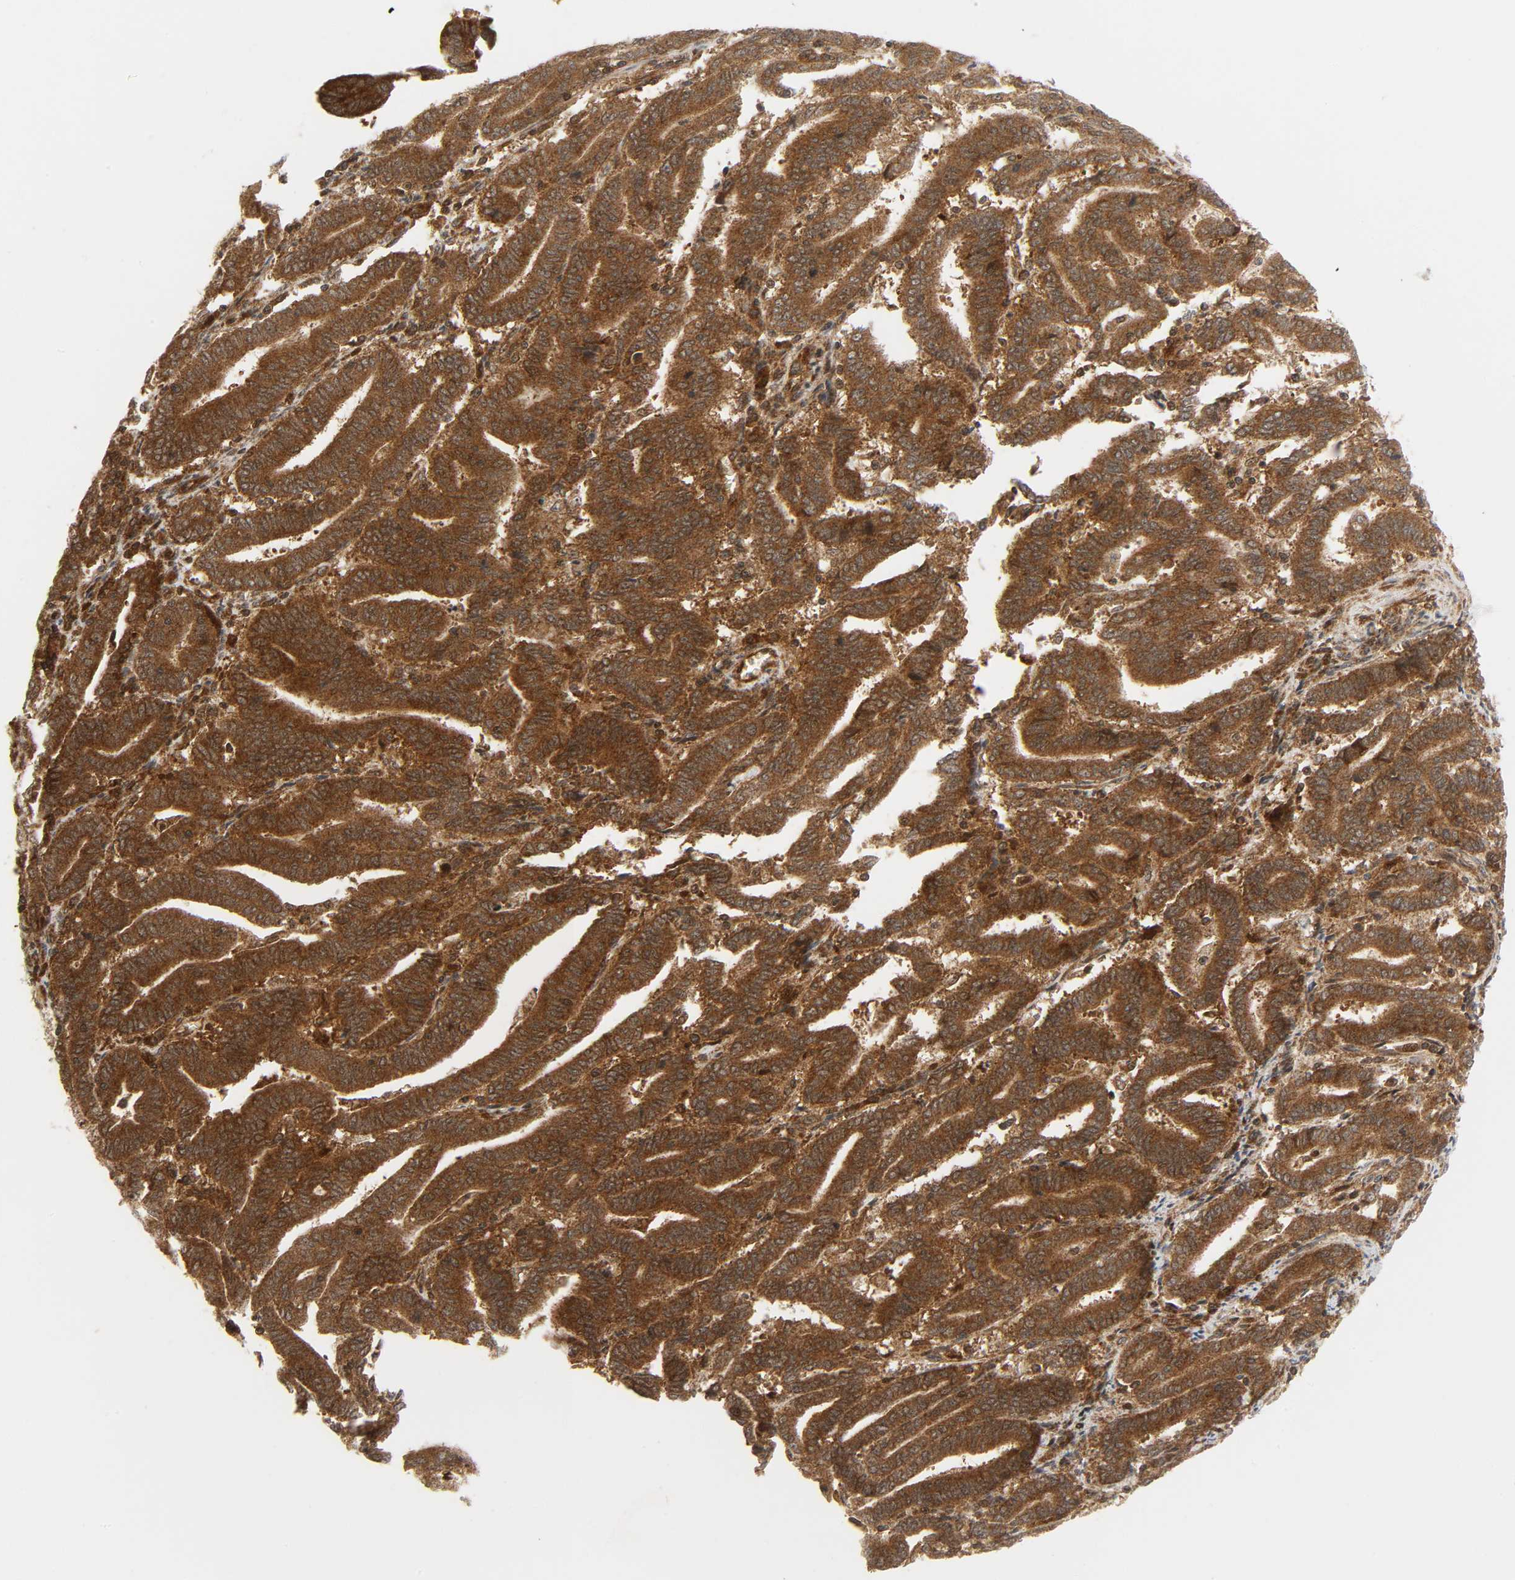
{"staining": {"intensity": "strong", "quantity": ">75%", "location": "cytoplasmic/membranous"}, "tissue": "endometrial cancer", "cell_type": "Tumor cells", "image_type": "cancer", "snomed": [{"axis": "morphology", "description": "Adenocarcinoma, NOS"}, {"axis": "topography", "description": "Uterus"}], "caption": "Immunohistochemistry (IHC) image of endometrial adenocarcinoma stained for a protein (brown), which demonstrates high levels of strong cytoplasmic/membranous positivity in about >75% of tumor cells.", "gene": "CHUK", "patient": {"sex": "female", "age": 83}}